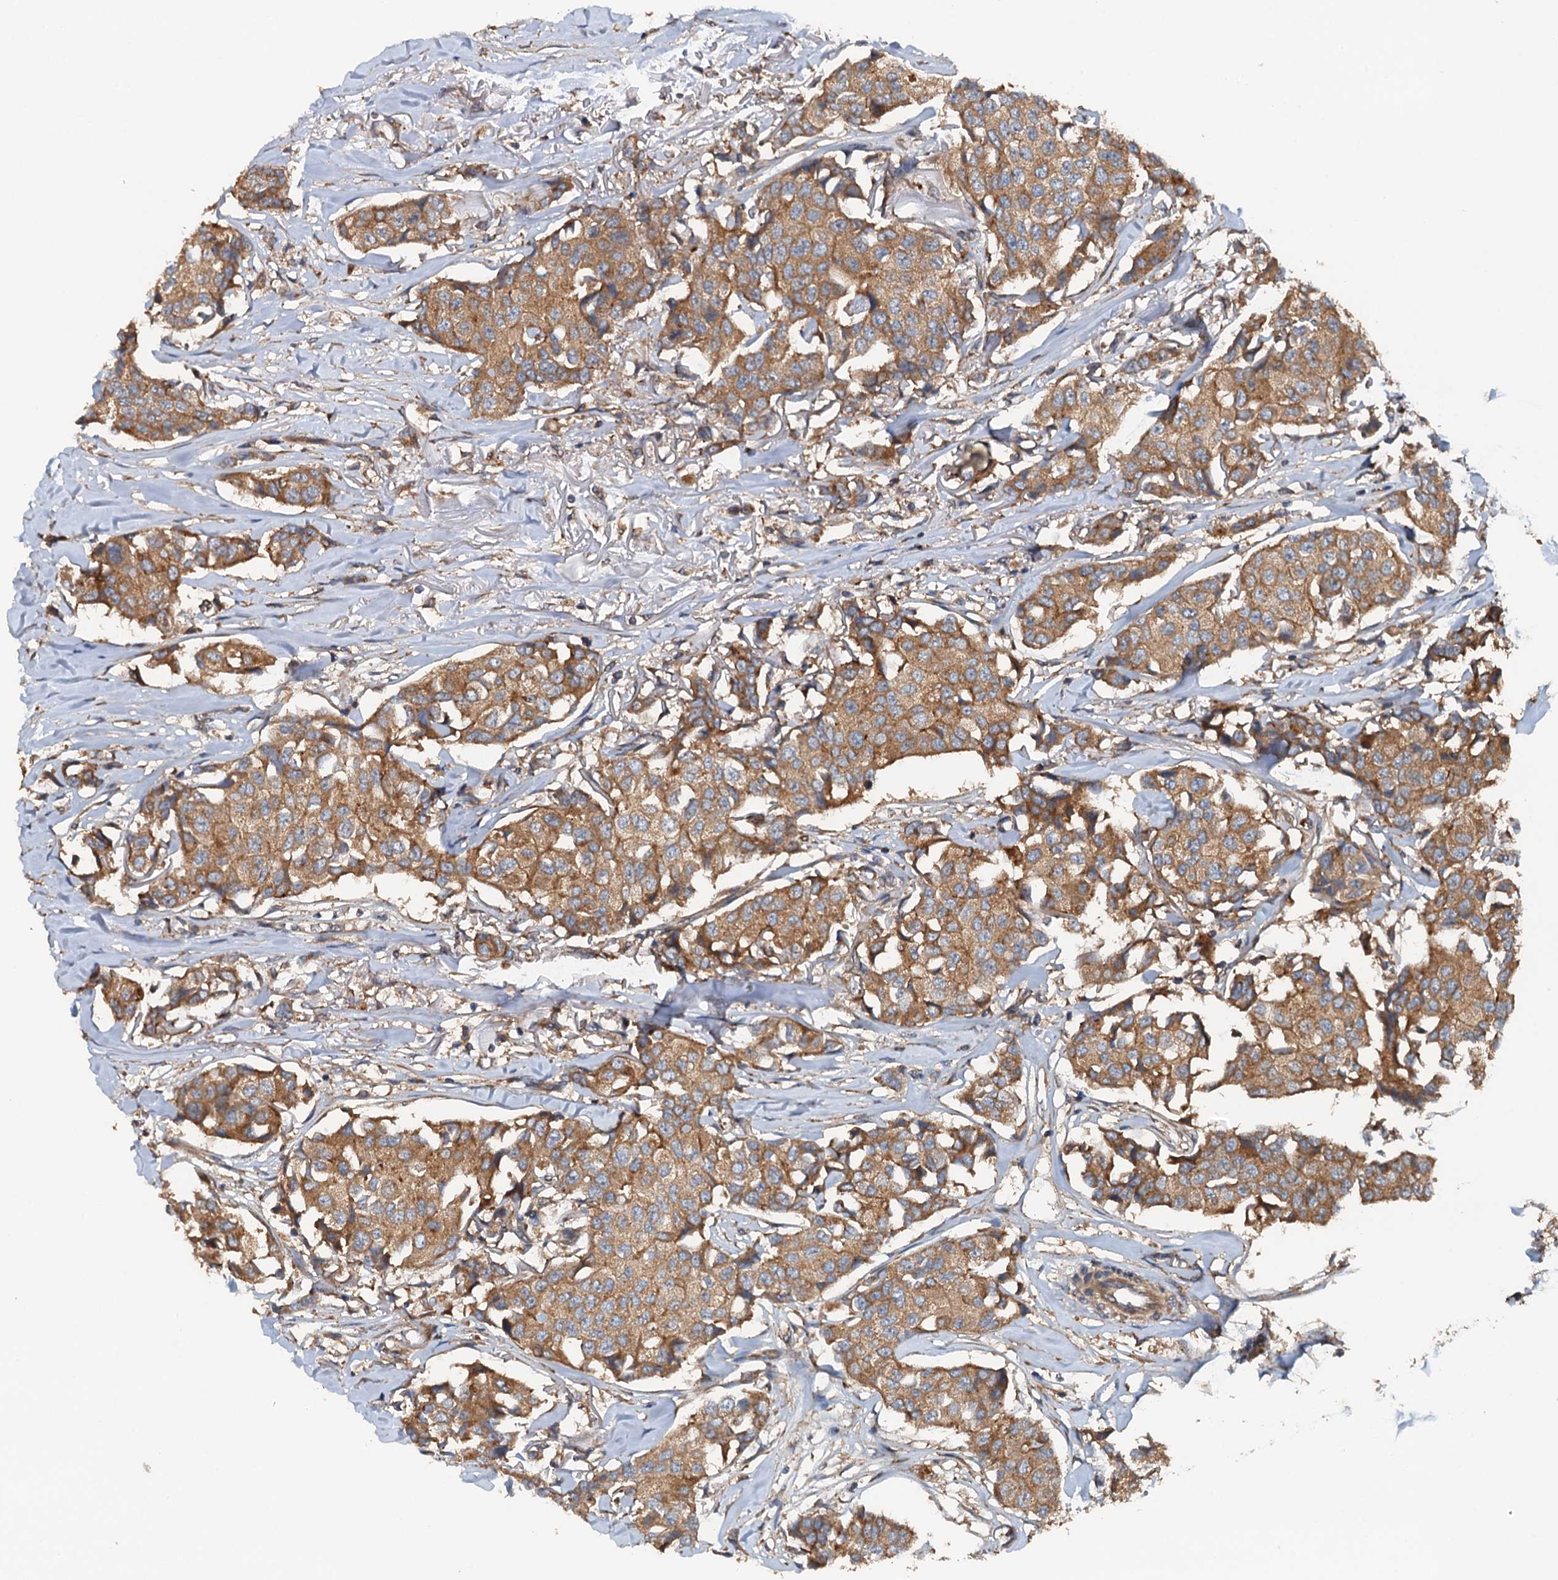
{"staining": {"intensity": "moderate", "quantity": ">75%", "location": "cytoplasmic/membranous"}, "tissue": "breast cancer", "cell_type": "Tumor cells", "image_type": "cancer", "snomed": [{"axis": "morphology", "description": "Duct carcinoma"}, {"axis": "topography", "description": "Breast"}], "caption": "A photomicrograph of human intraductal carcinoma (breast) stained for a protein displays moderate cytoplasmic/membranous brown staining in tumor cells.", "gene": "COG3", "patient": {"sex": "female", "age": 80}}